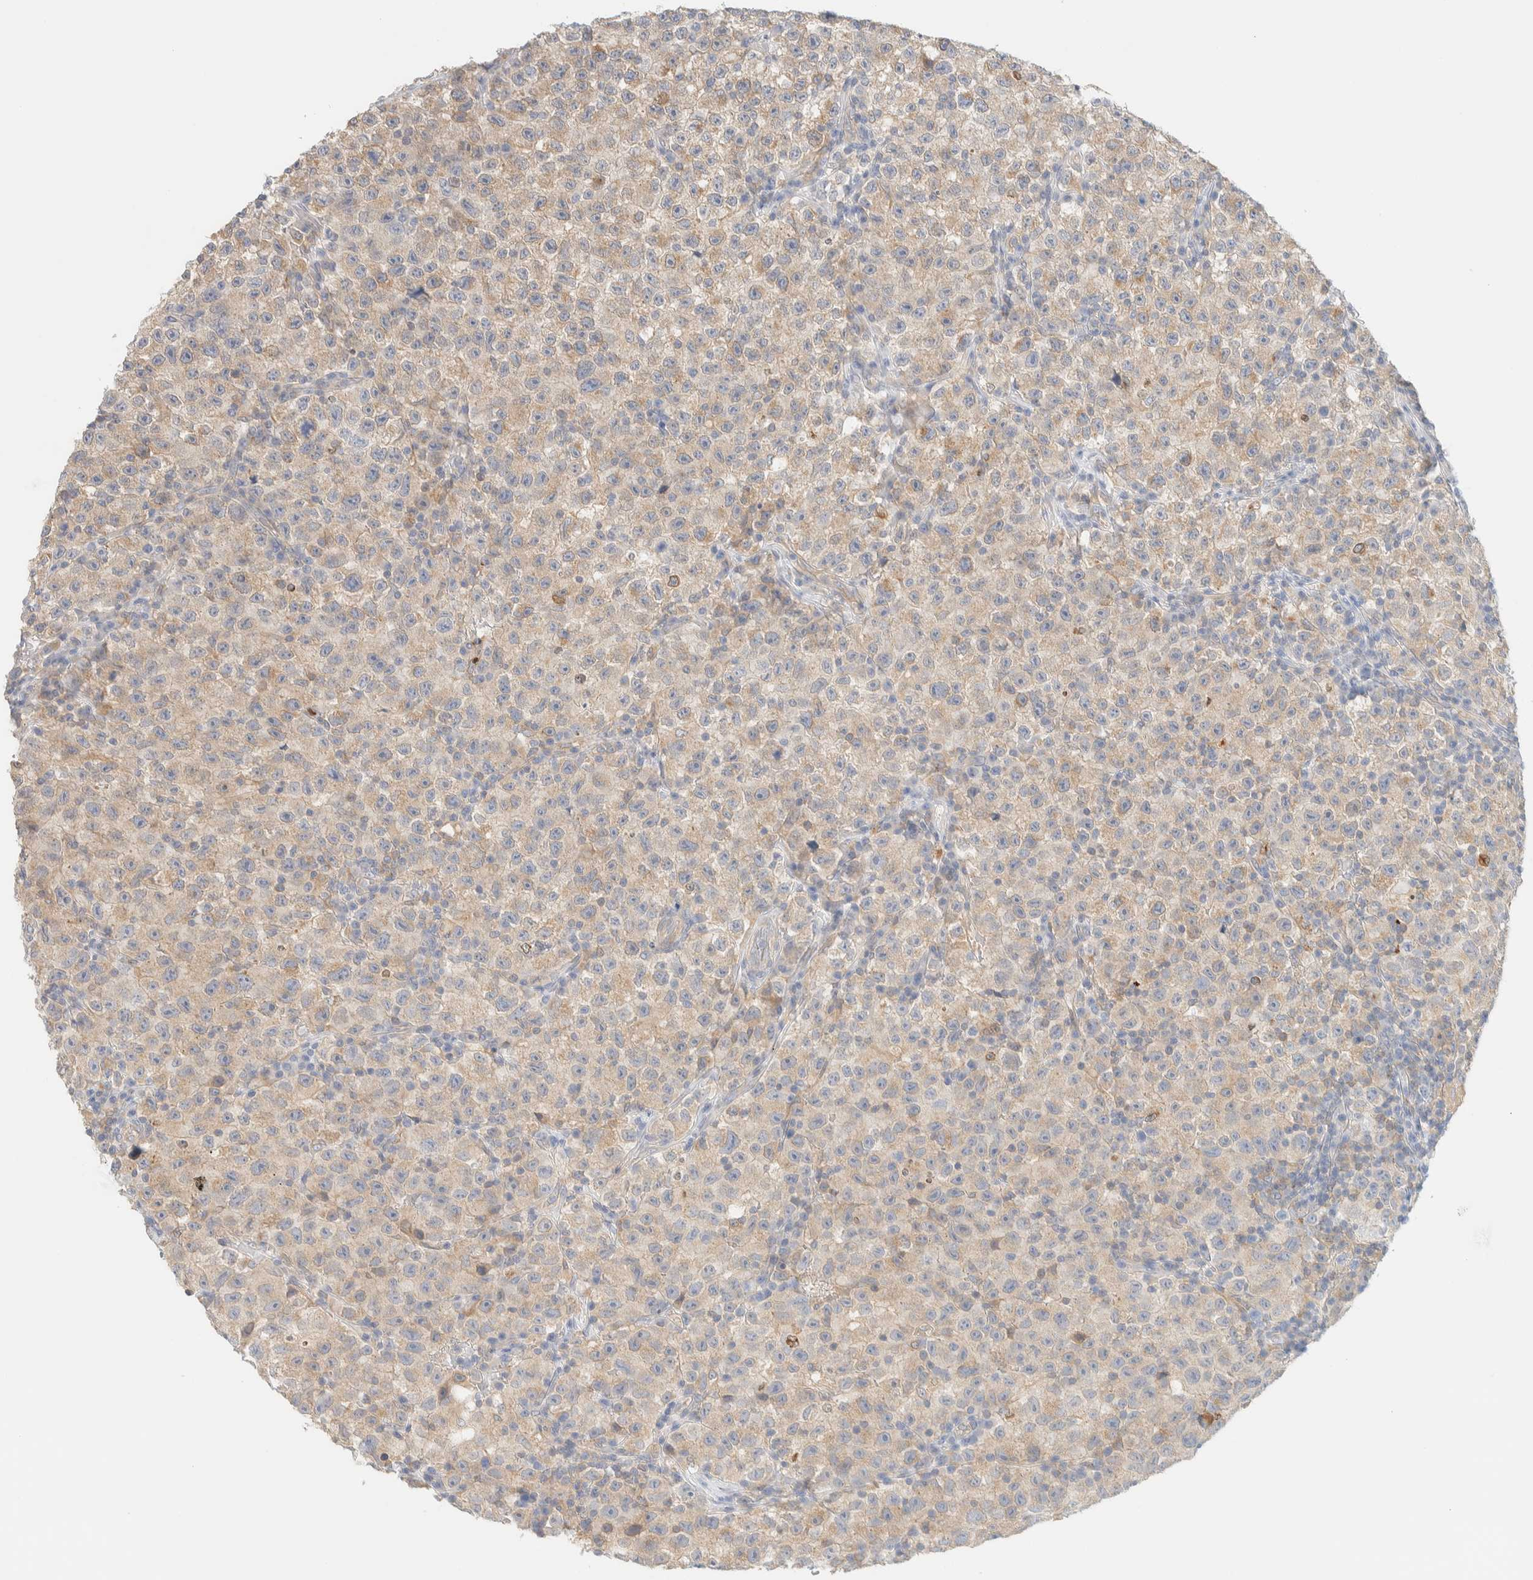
{"staining": {"intensity": "weak", "quantity": ">75%", "location": "cytoplasmic/membranous"}, "tissue": "testis cancer", "cell_type": "Tumor cells", "image_type": "cancer", "snomed": [{"axis": "morphology", "description": "Seminoma, NOS"}, {"axis": "topography", "description": "Testis"}], "caption": "A low amount of weak cytoplasmic/membranous expression is identified in about >75% of tumor cells in testis seminoma tissue. (DAB (3,3'-diaminobenzidine) IHC, brown staining for protein, blue staining for nuclei).", "gene": "NT5C", "patient": {"sex": "male", "age": 22}}